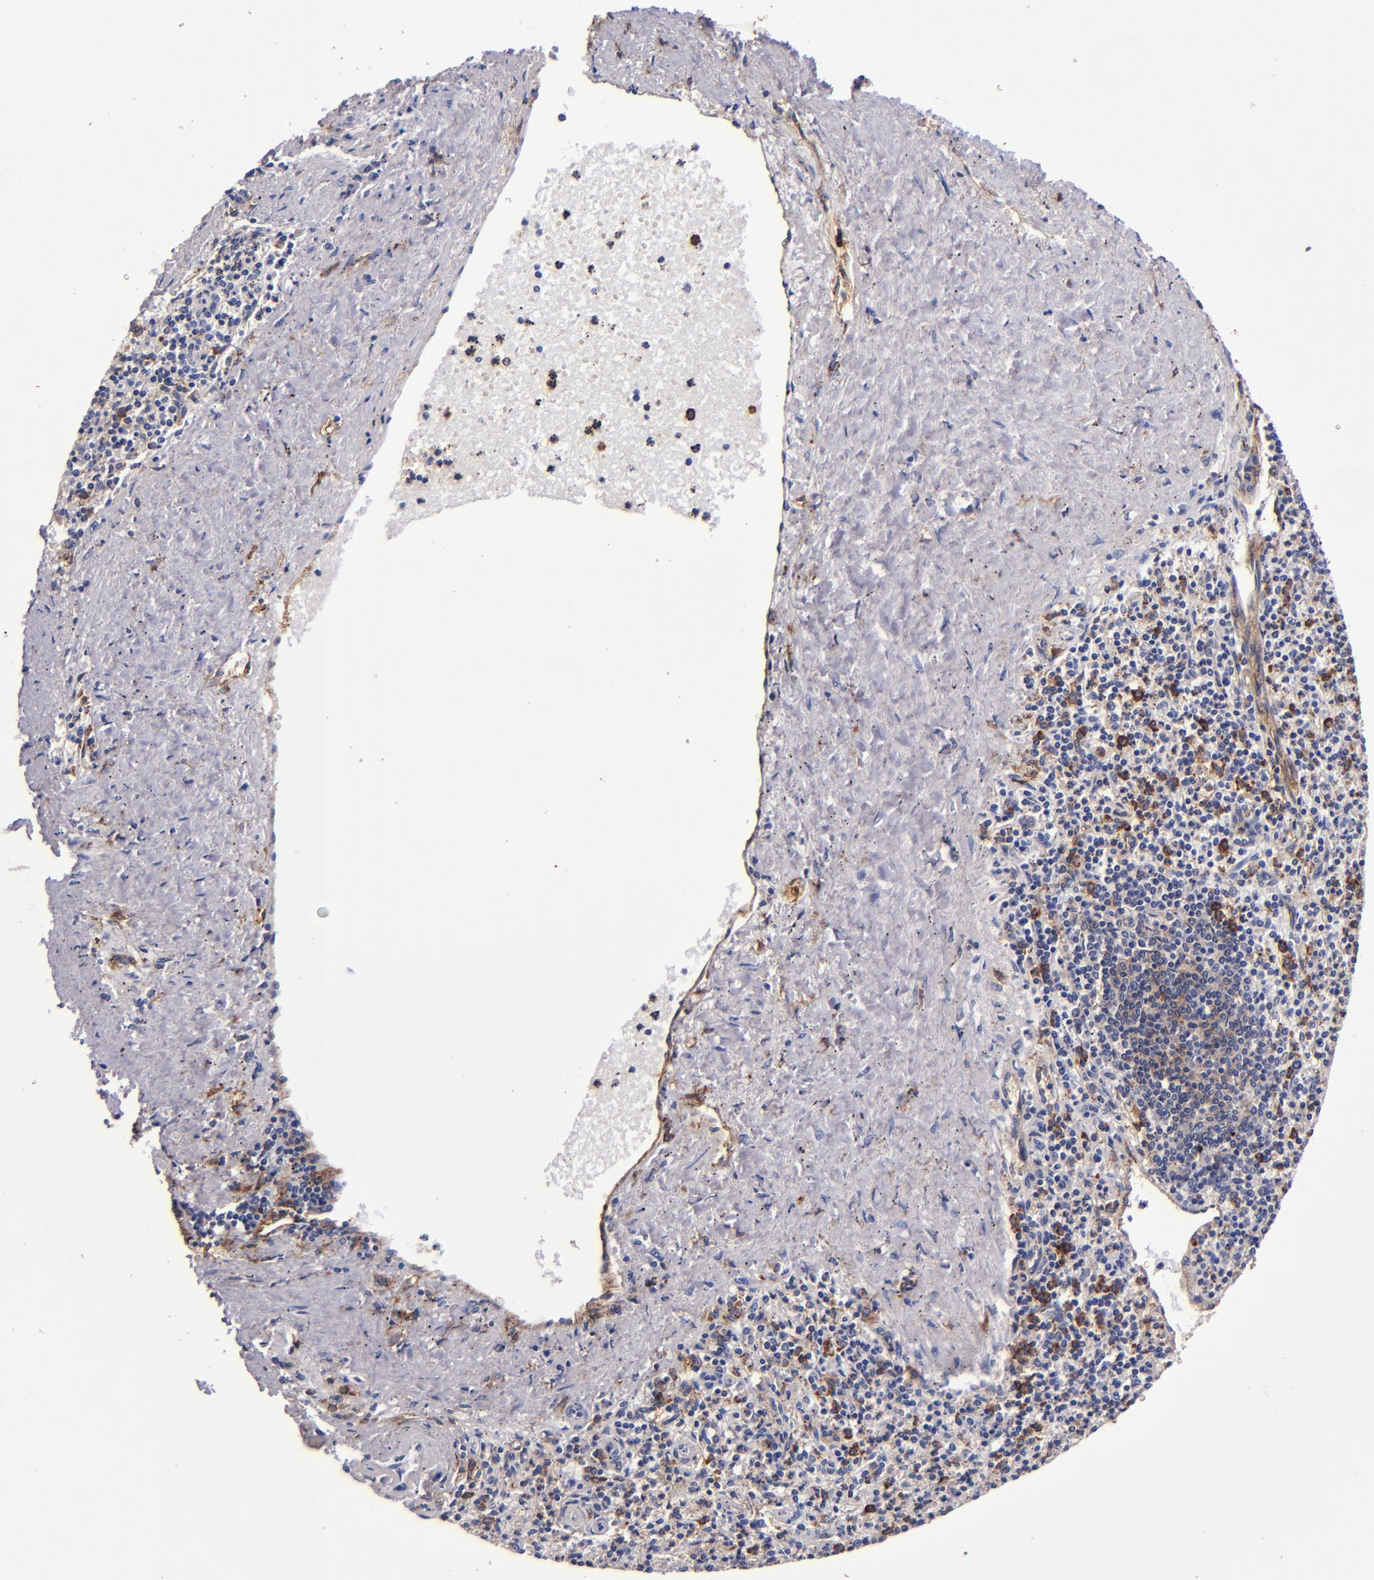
{"staining": {"intensity": "moderate", "quantity": "<25%", "location": "cytoplasmic/membranous"}, "tissue": "spleen", "cell_type": "Cells in red pulp", "image_type": "normal", "snomed": [{"axis": "morphology", "description": "Normal tissue, NOS"}, {"axis": "topography", "description": "Spleen"}], "caption": "Protein analysis of benign spleen displays moderate cytoplasmic/membranous expression in approximately <25% of cells in red pulp. The staining was performed using DAB (3,3'-diaminobenzidine) to visualize the protein expression in brown, while the nuclei were stained in blue with hematoxylin (Magnification: 20x).", "gene": "SIRPA", "patient": {"sex": "male", "age": 72}}